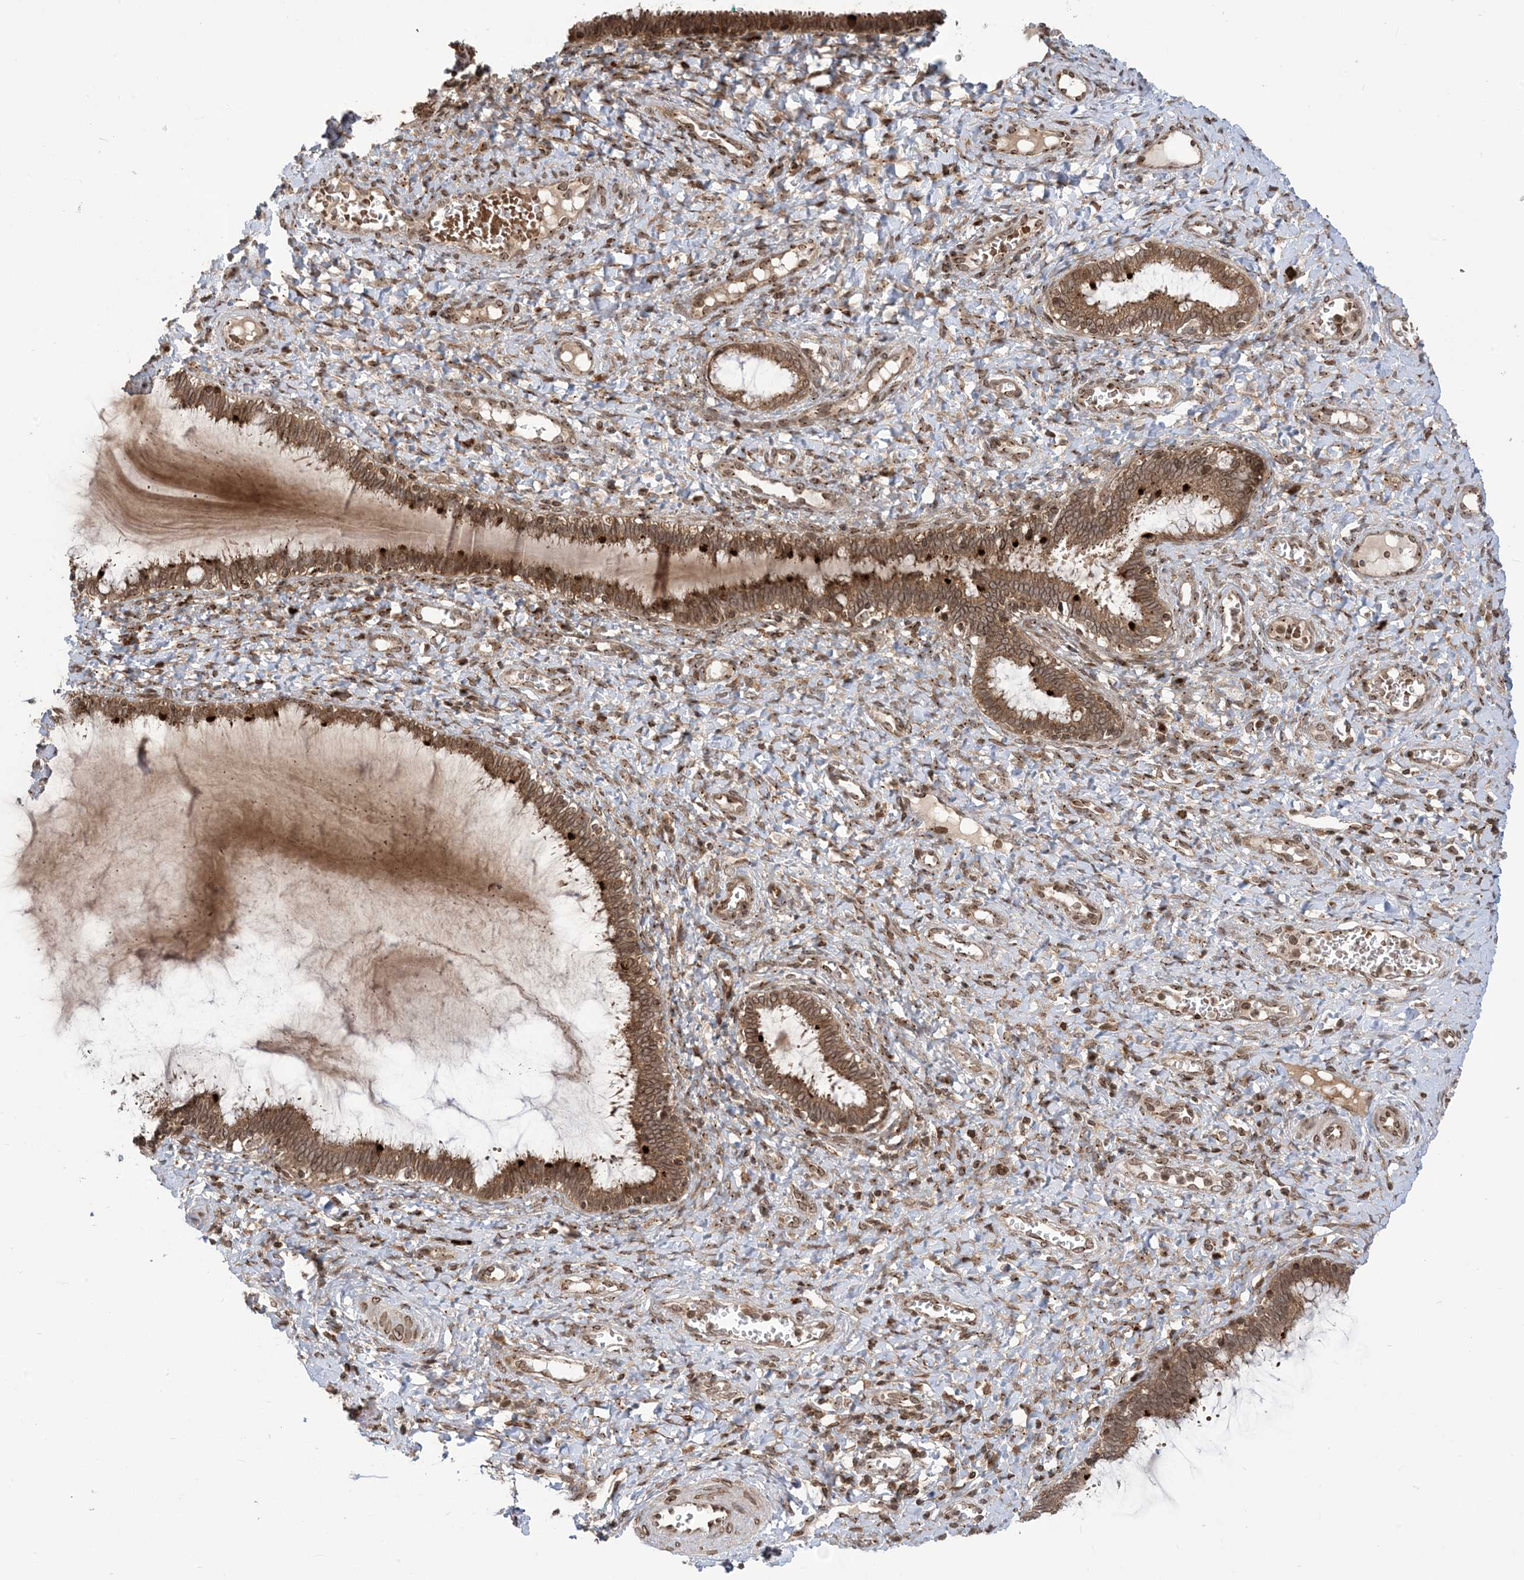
{"staining": {"intensity": "strong", "quantity": "25%-75%", "location": "cytoplasmic/membranous"}, "tissue": "cervix", "cell_type": "Glandular cells", "image_type": "normal", "snomed": [{"axis": "morphology", "description": "Normal tissue, NOS"}, {"axis": "morphology", "description": "Adenocarcinoma, NOS"}, {"axis": "topography", "description": "Cervix"}], "caption": "Unremarkable cervix was stained to show a protein in brown. There is high levels of strong cytoplasmic/membranous positivity in approximately 25%-75% of glandular cells.", "gene": "CASP4", "patient": {"sex": "female", "age": 29}}